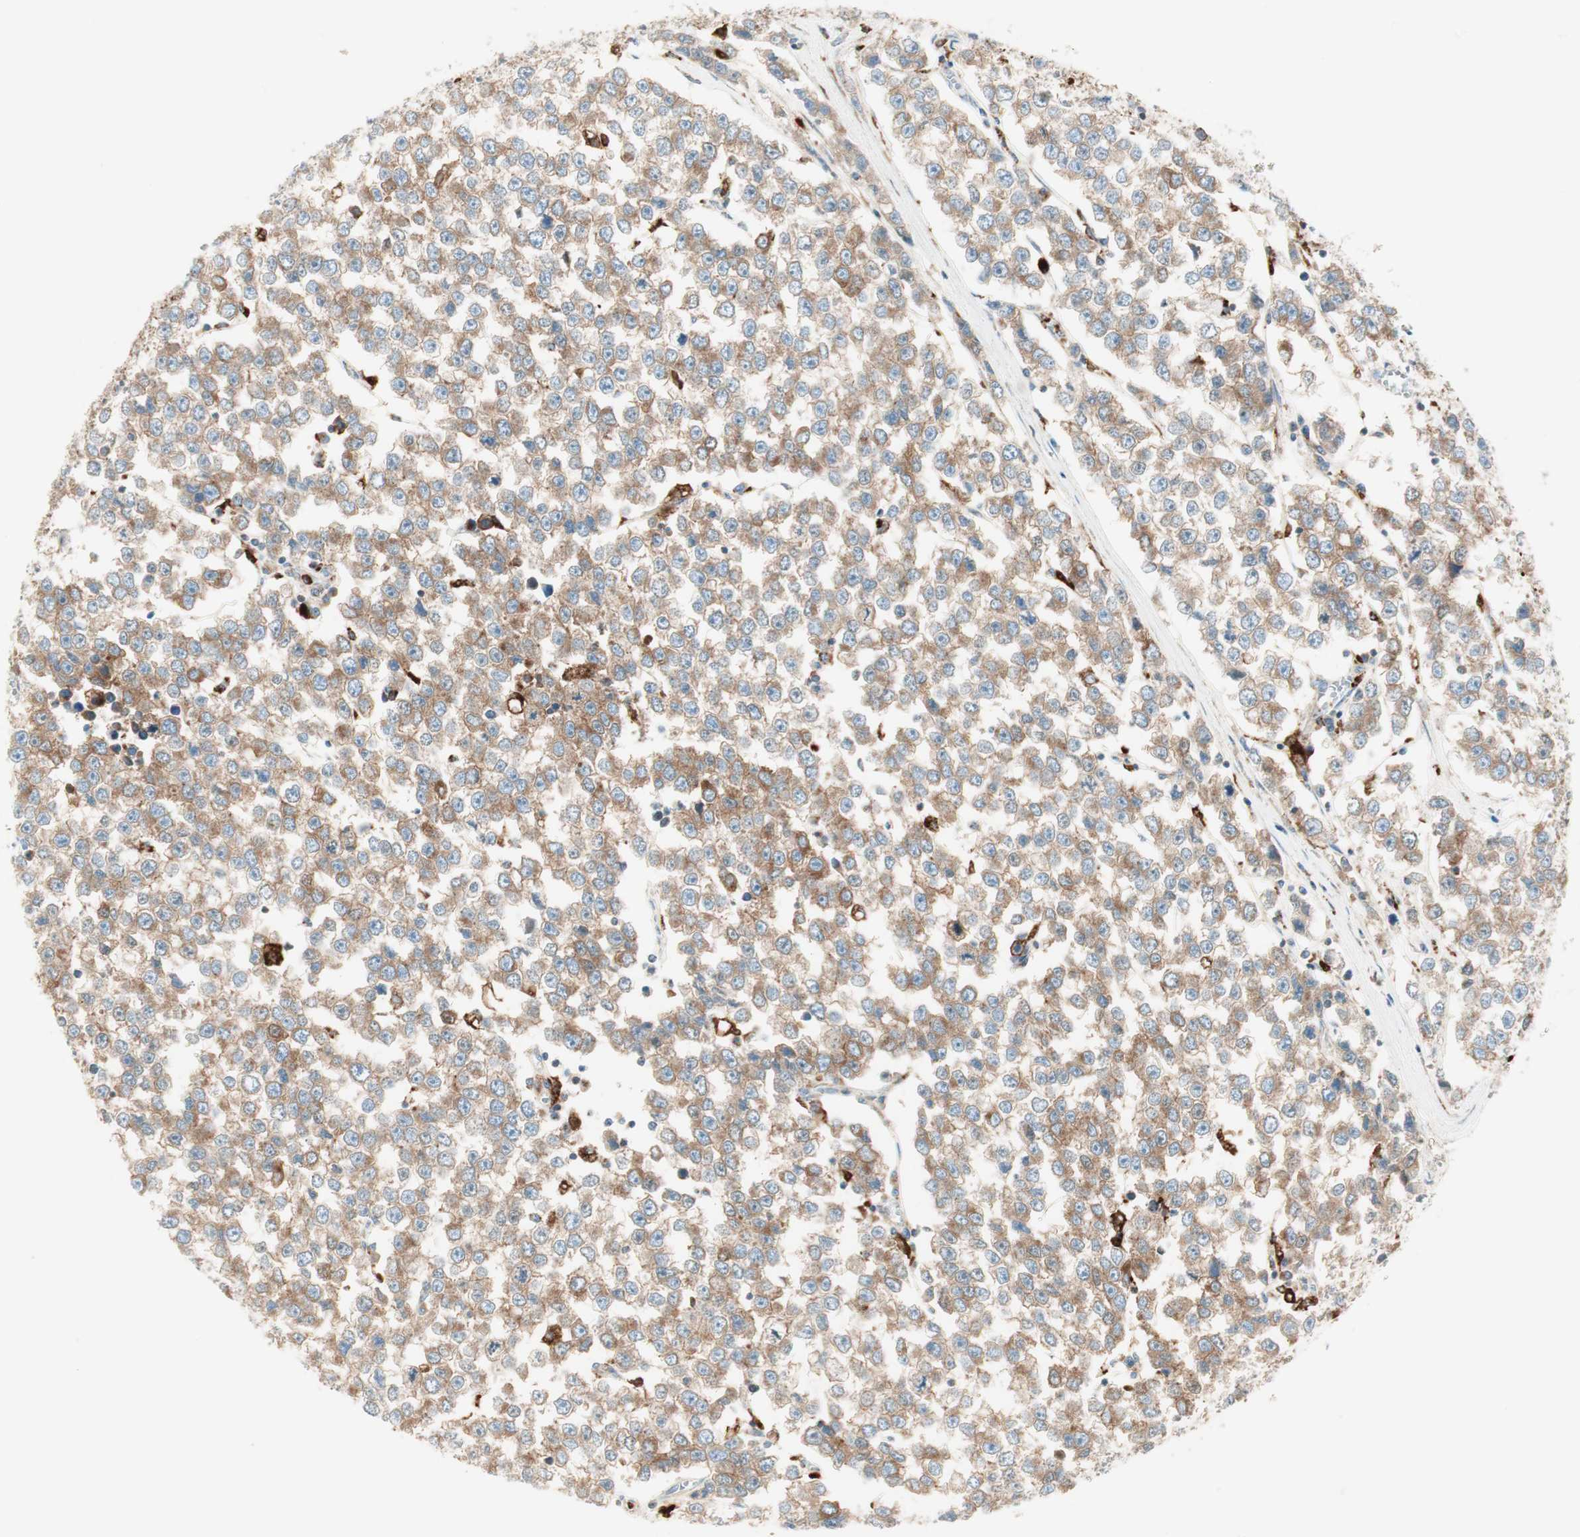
{"staining": {"intensity": "weak", "quantity": ">75%", "location": "cytoplasmic/membranous"}, "tissue": "testis cancer", "cell_type": "Tumor cells", "image_type": "cancer", "snomed": [{"axis": "morphology", "description": "Seminoma, NOS"}, {"axis": "morphology", "description": "Carcinoma, Embryonal, NOS"}, {"axis": "topography", "description": "Testis"}], "caption": "Human seminoma (testis) stained with a protein marker shows weak staining in tumor cells.", "gene": "ATP6V1G1", "patient": {"sex": "male", "age": 52}}